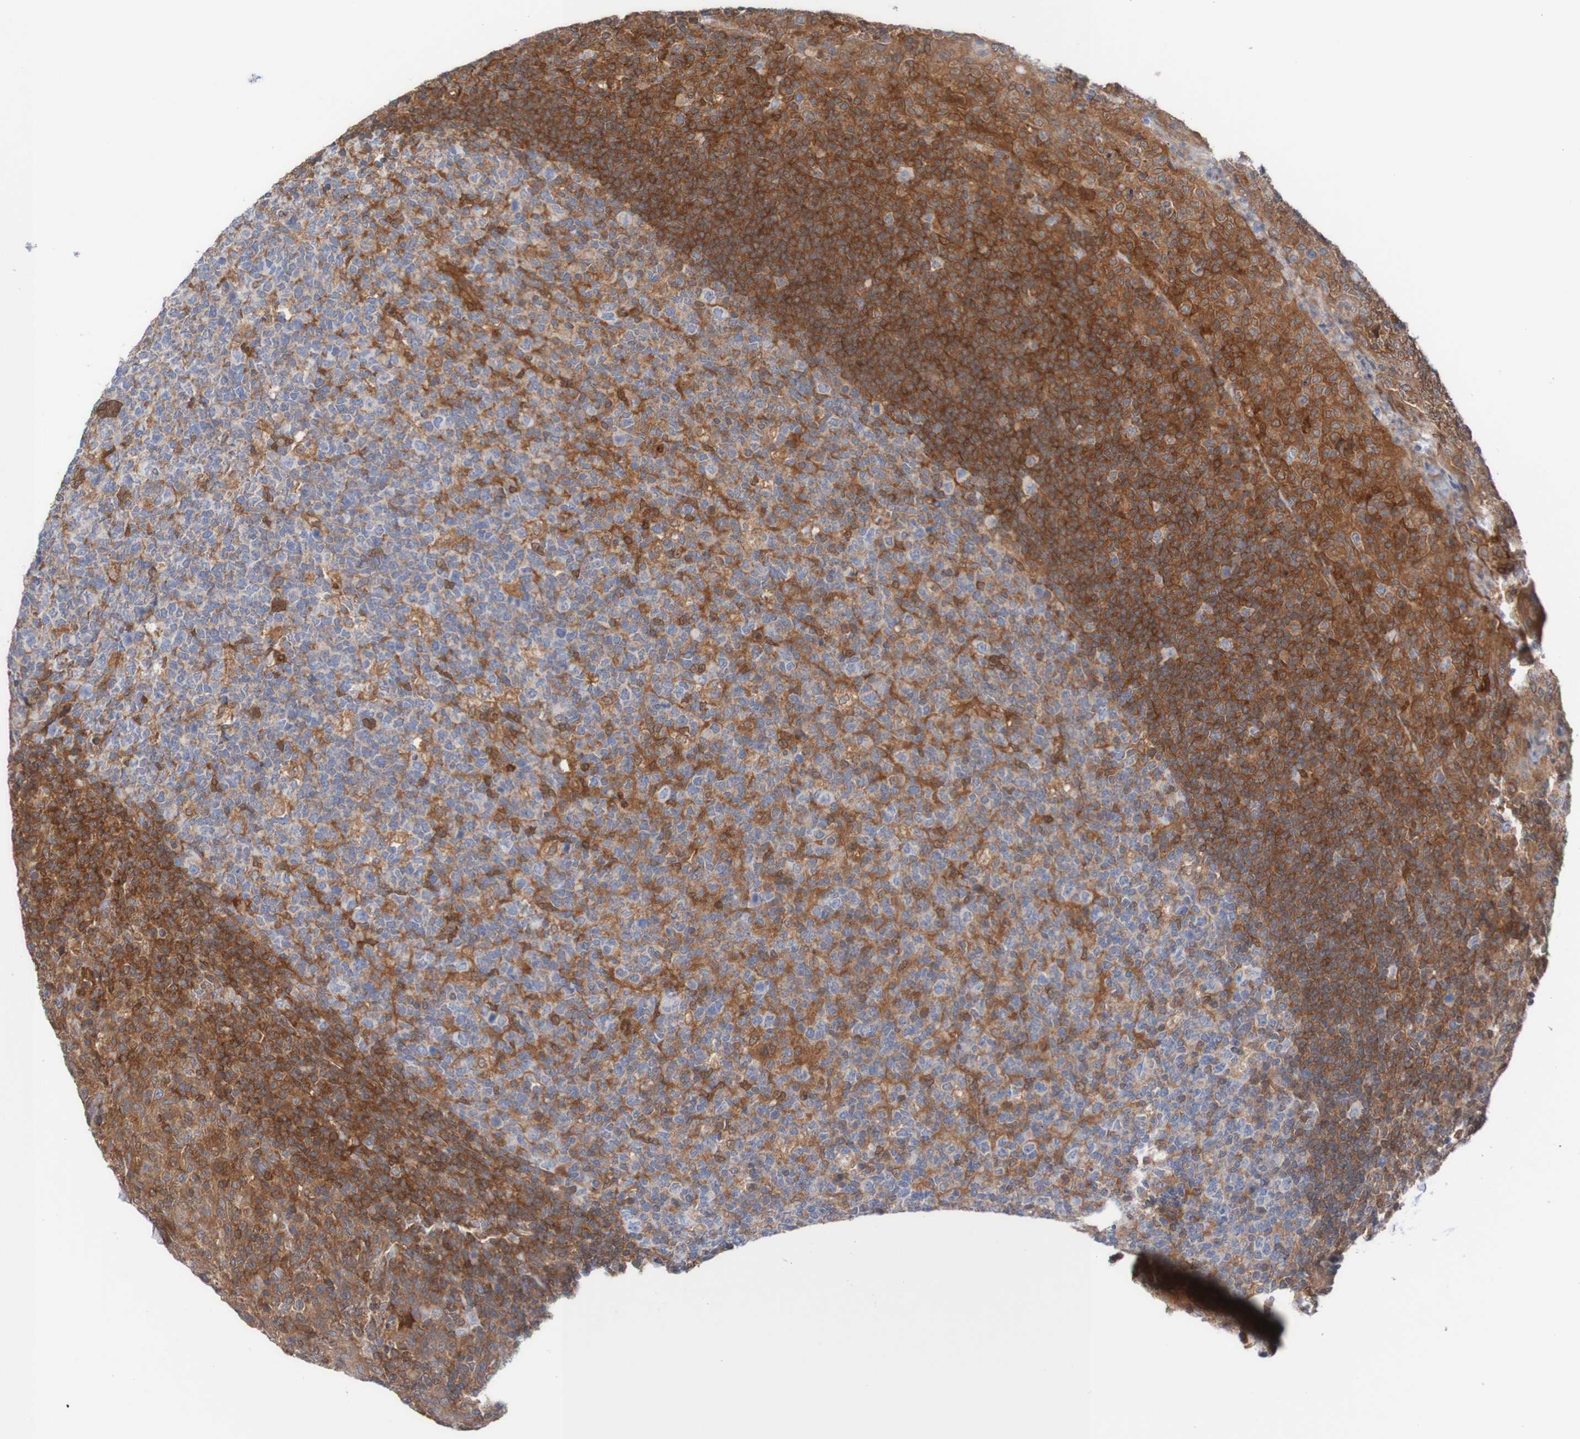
{"staining": {"intensity": "strong", "quantity": "25%-75%", "location": "cytoplasmic/membranous"}, "tissue": "tonsil", "cell_type": "Germinal center cells", "image_type": "normal", "snomed": [{"axis": "morphology", "description": "Normal tissue, NOS"}, {"axis": "topography", "description": "Tonsil"}], "caption": "Immunohistochemistry (IHC) image of unremarkable tonsil stained for a protein (brown), which demonstrates high levels of strong cytoplasmic/membranous positivity in about 25%-75% of germinal center cells.", "gene": "RIGI", "patient": {"sex": "male", "age": 17}}